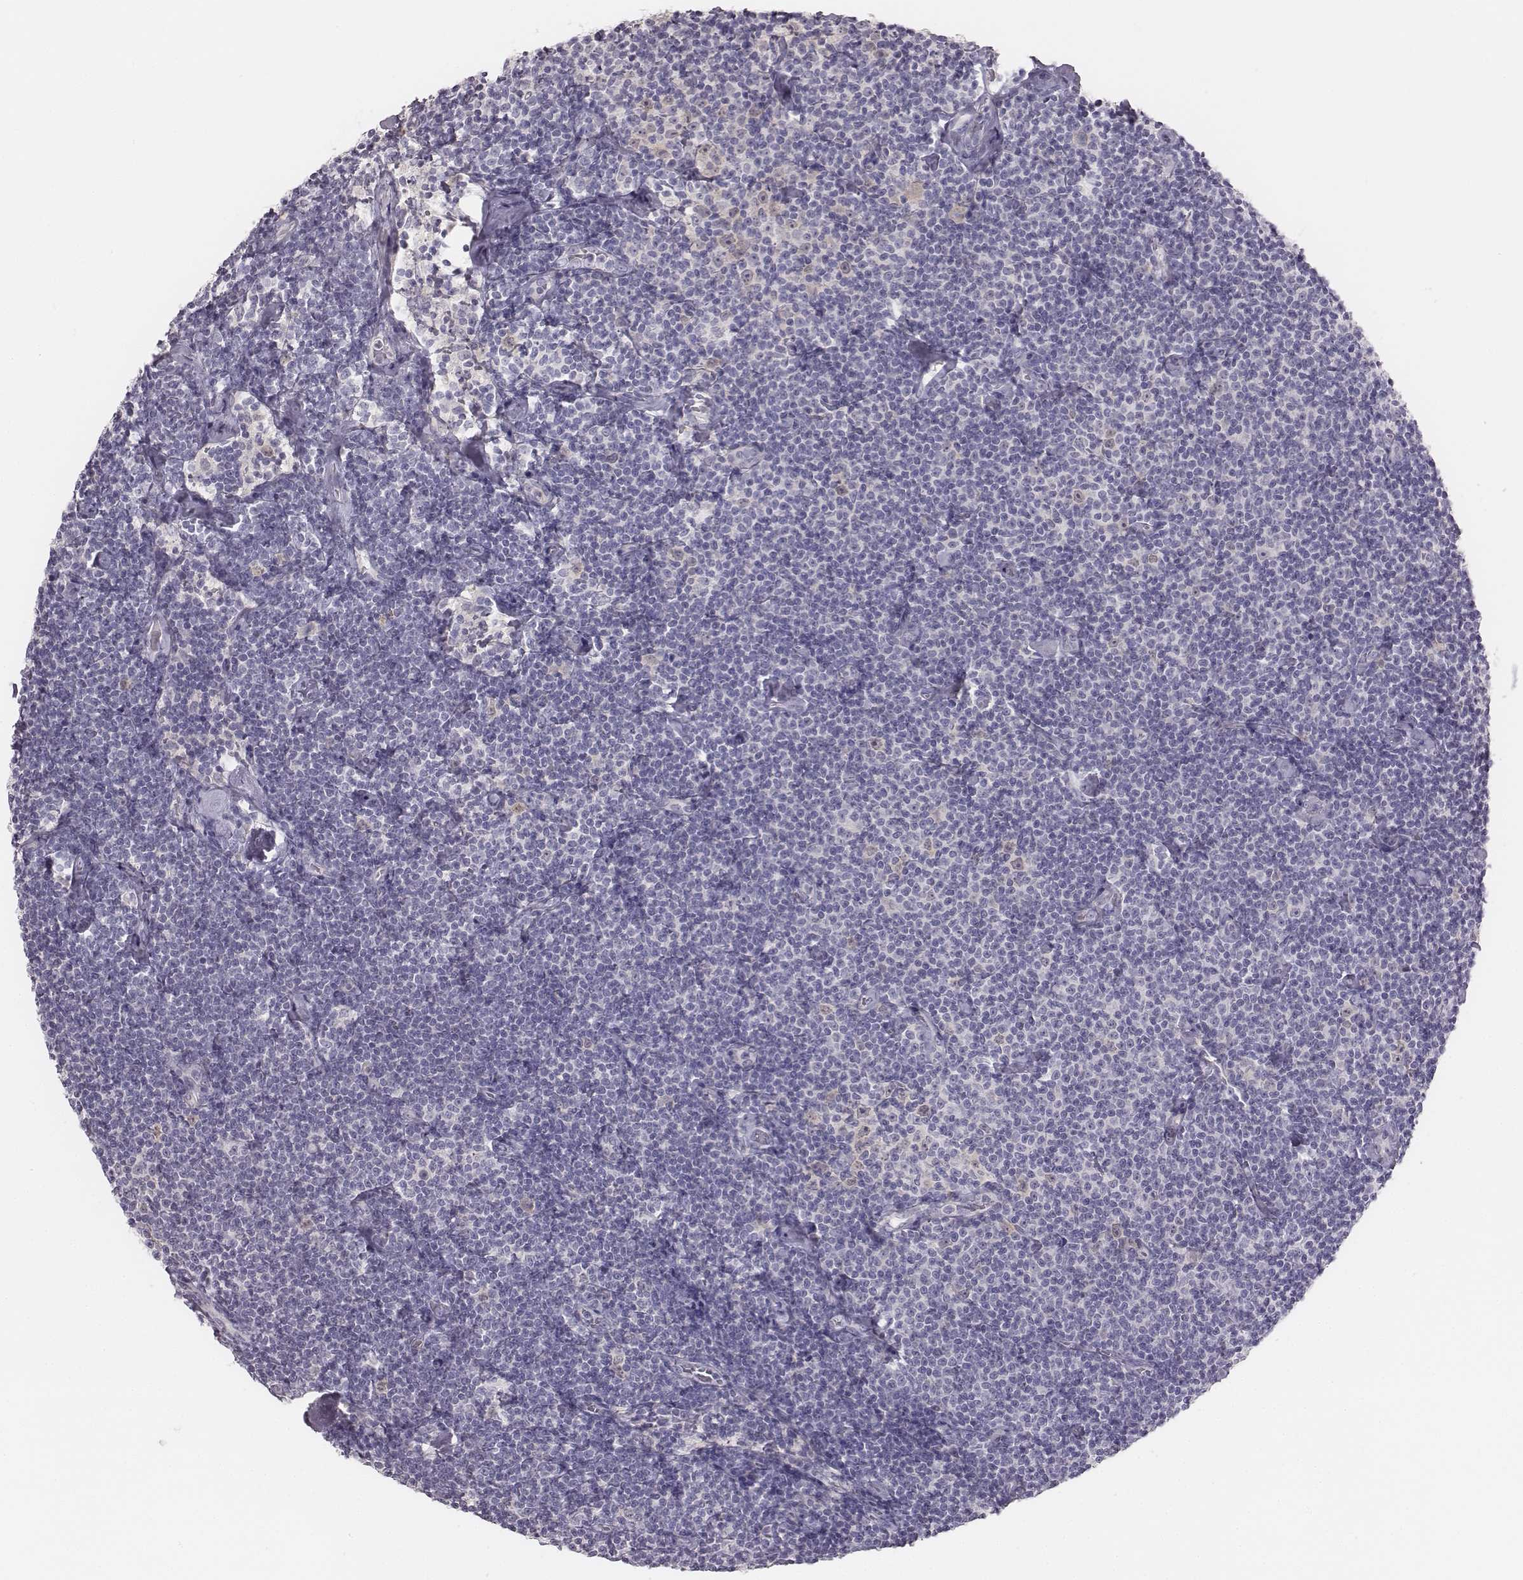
{"staining": {"intensity": "negative", "quantity": "none", "location": "none"}, "tissue": "lymphoma", "cell_type": "Tumor cells", "image_type": "cancer", "snomed": [{"axis": "morphology", "description": "Malignant lymphoma, non-Hodgkin's type, Low grade"}, {"axis": "topography", "description": "Lymph node"}], "caption": "Immunohistochemistry (IHC) histopathology image of human low-grade malignant lymphoma, non-Hodgkin's type stained for a protein (brown), which exhibits no expression in tumor cells.", "gene": "PBK", "patient": {"sex": "male", "age": 81}}